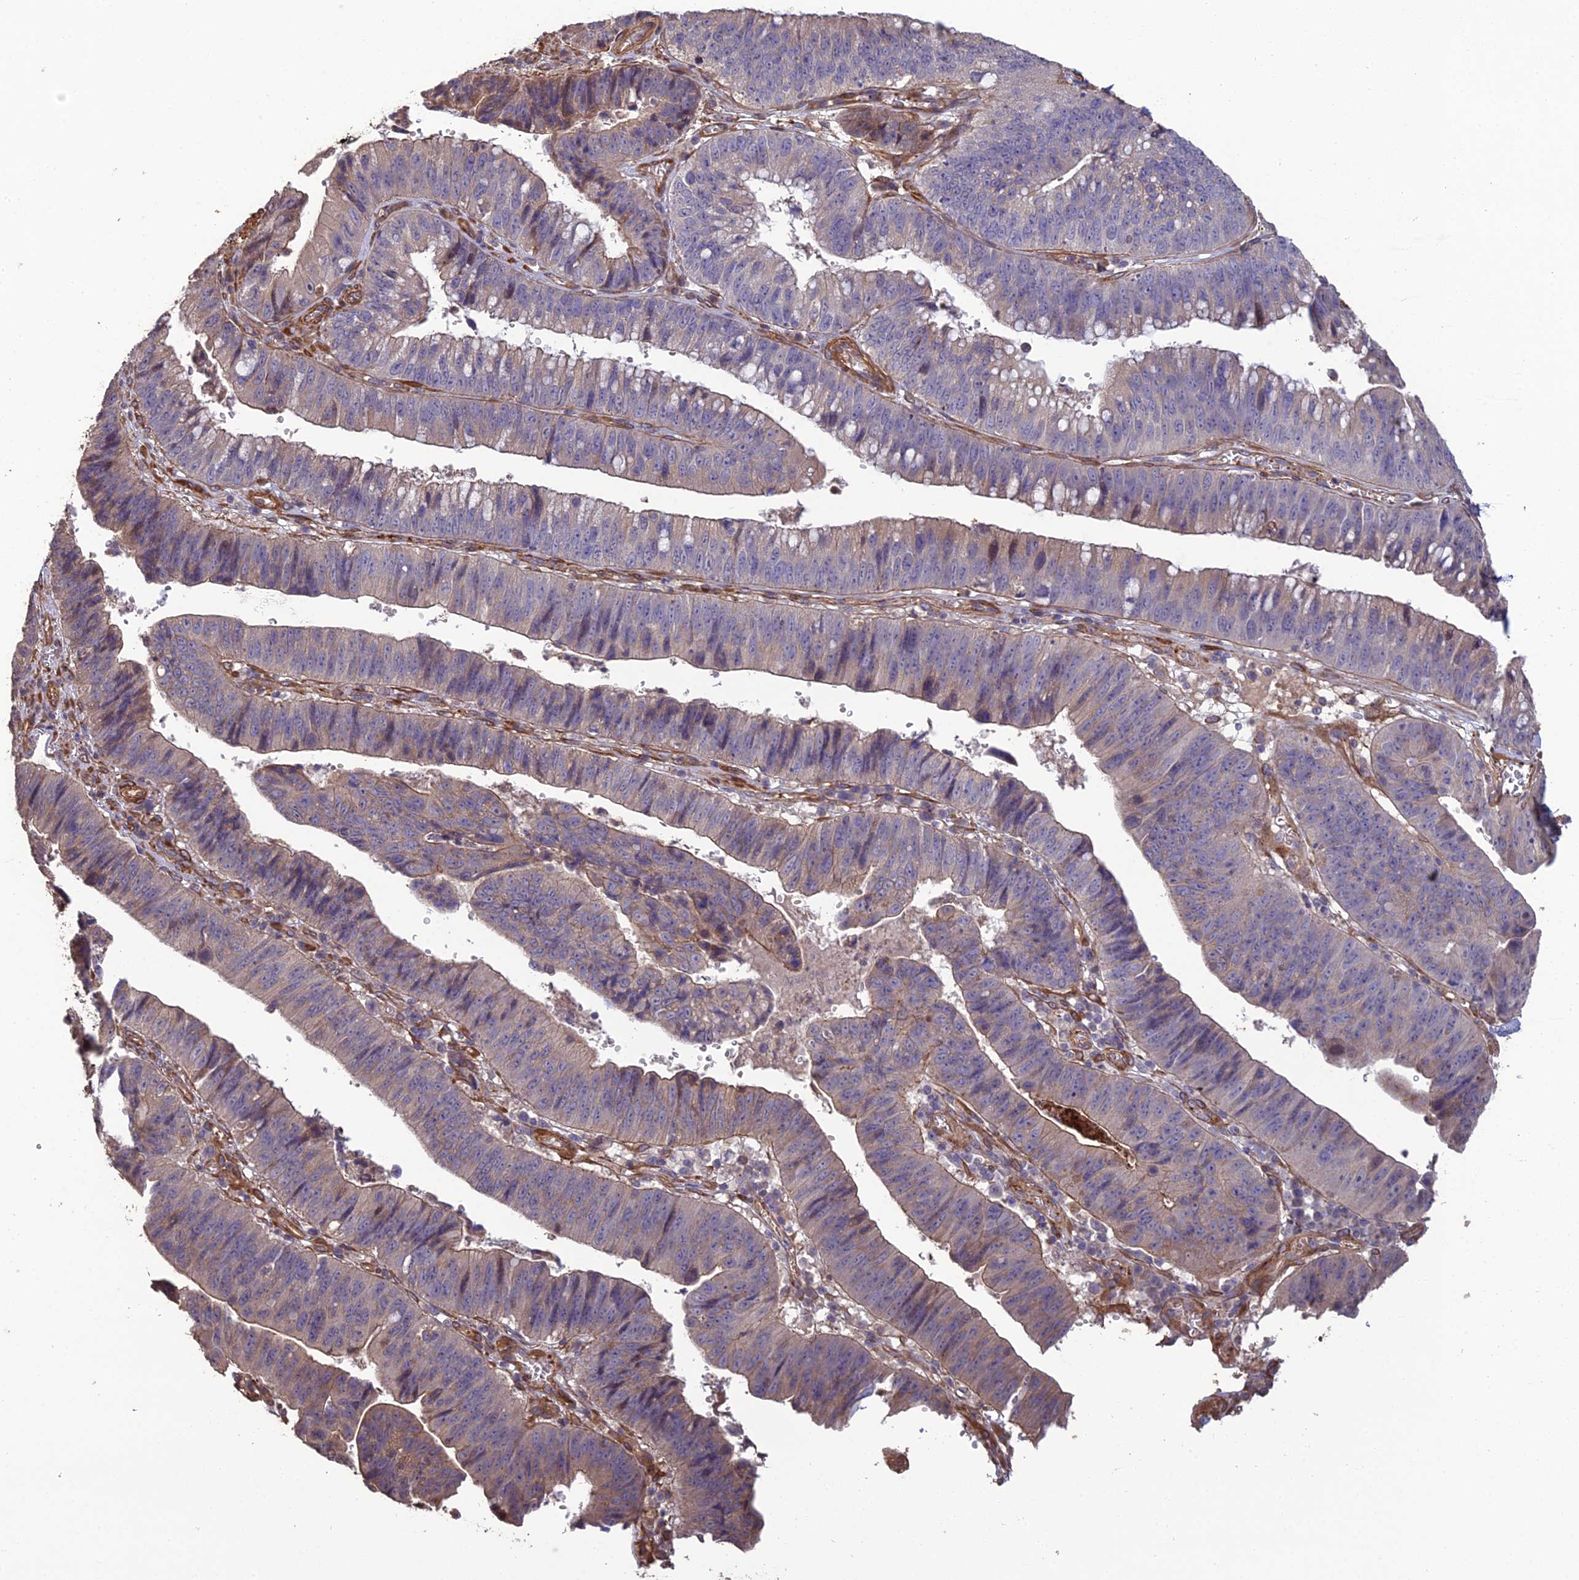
{"staining": {"intensity": "moderate", "quantity": "<25%", "location": "cytoplasmic/membranous"}, "tissue": "stomach cancer", "cell_type": "Tumor cells", "image_type": "cancer", "snomed": [{"axis": "morphology", "description": "Adenocarcinoma, NOS"}, {"axis": "topography", "description": "Stomach"}], "caption": "Stomach cancer (adenocarcinoma) stained with a brown dye demonstrates moderate cytoplasmic/membranous positive positivity in about <25% of tumor cells.", "gene": "ATP6V0A2", "patient": {"sex": "male", "age": 59}}